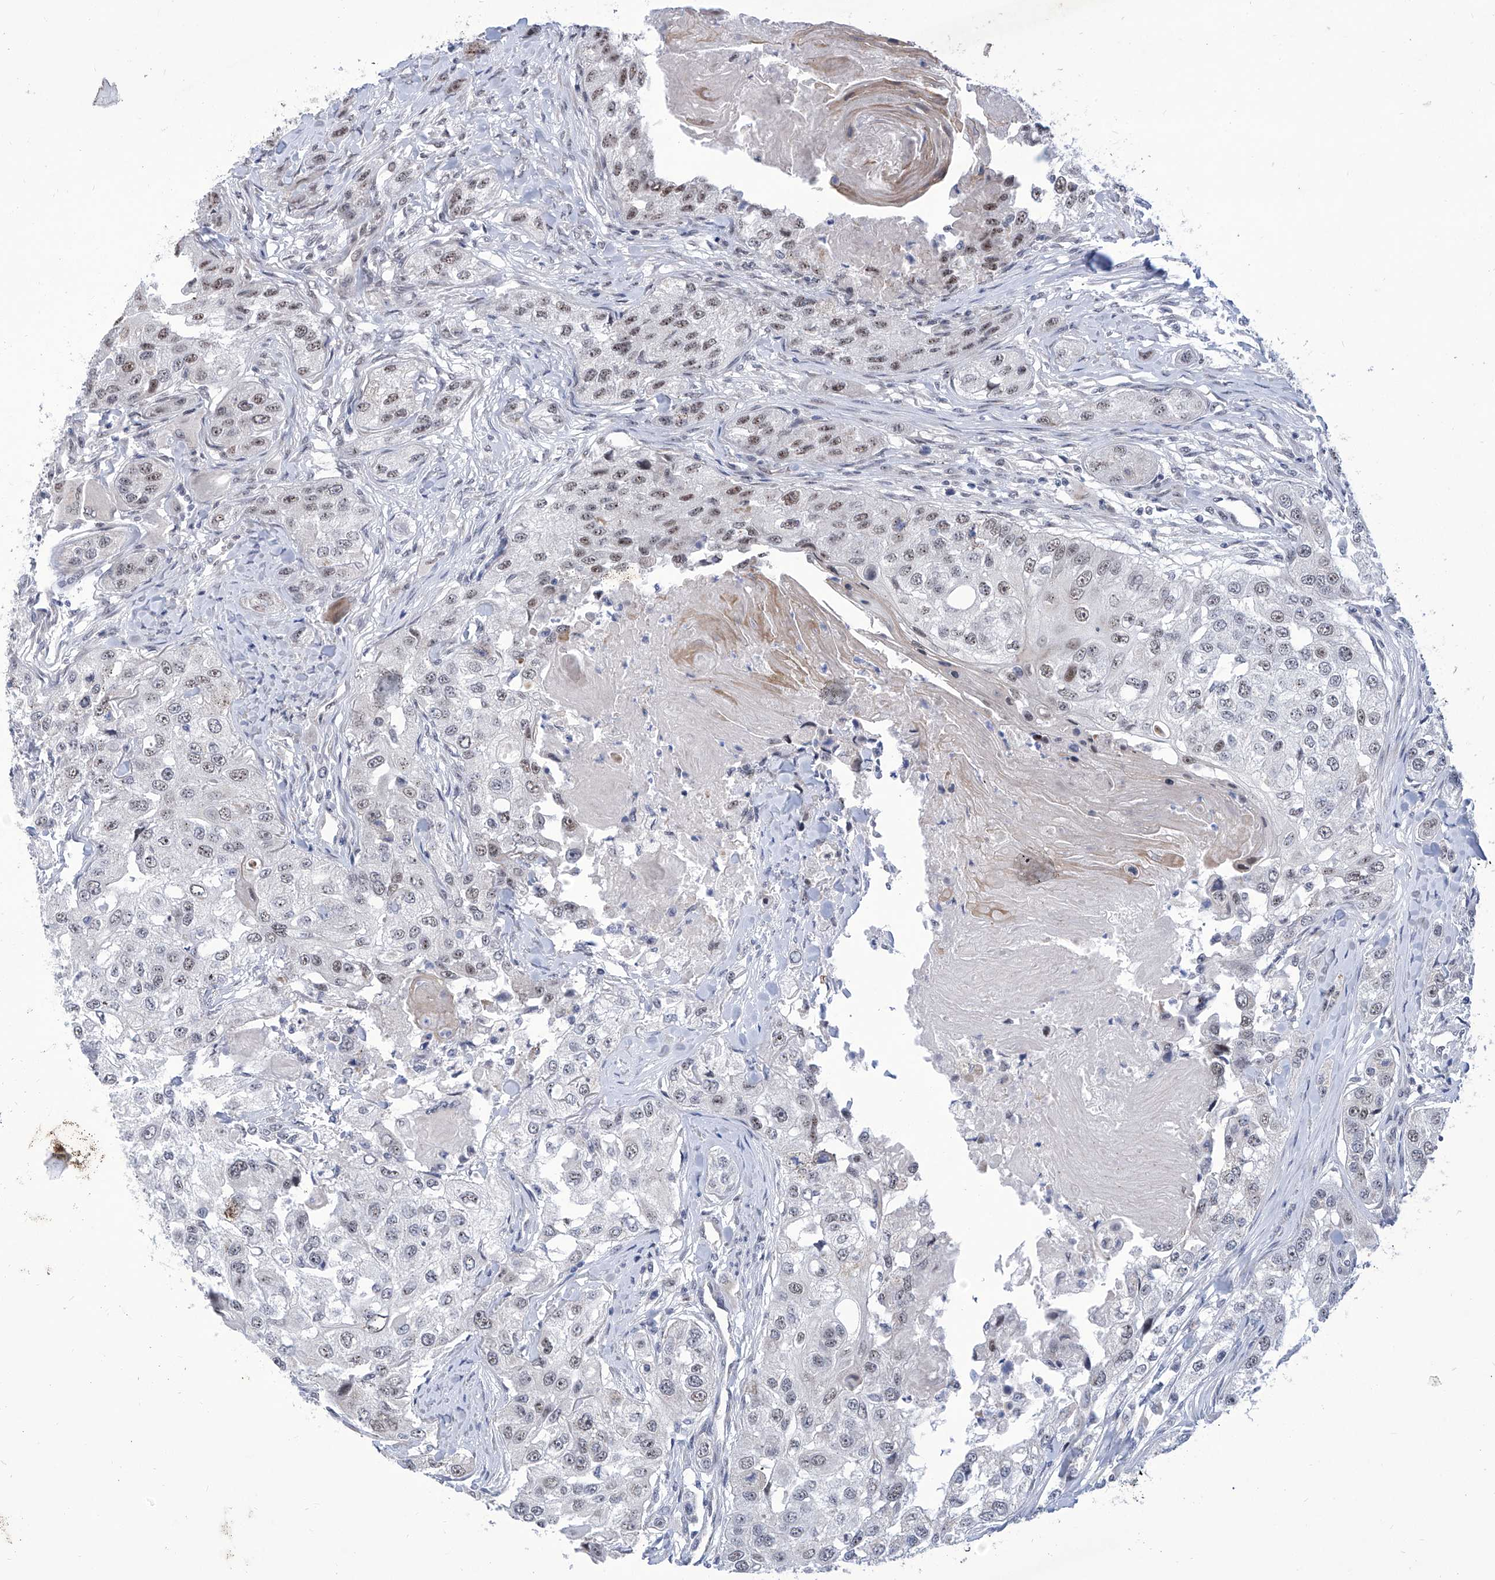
{"staining": {"intensity": "weak", "quantity": "25%-75%", "location": "nuclear"}, "tissue": "head and neck cancer", "cell_type": "Tumor cells", "image_type": "cancer", "snomed": [{"axis": "morphology", "description": "Normal tissue, NOS"}, {"axis": "morphology", "description": "Squamous cell carcinoma, NOS"}, {"axis": "topography", "description": "Skeletal muscle"}, {"axis": "topography", "description": "Head-Neck"}], "caption": "Protein staining shows weak nuclear positivity in about 25%-75% of tumor cells in head and neck cancer (squamous cell carcinoma).", "gene": "SART1", "patient": {"sex": "male", "age": 51}}